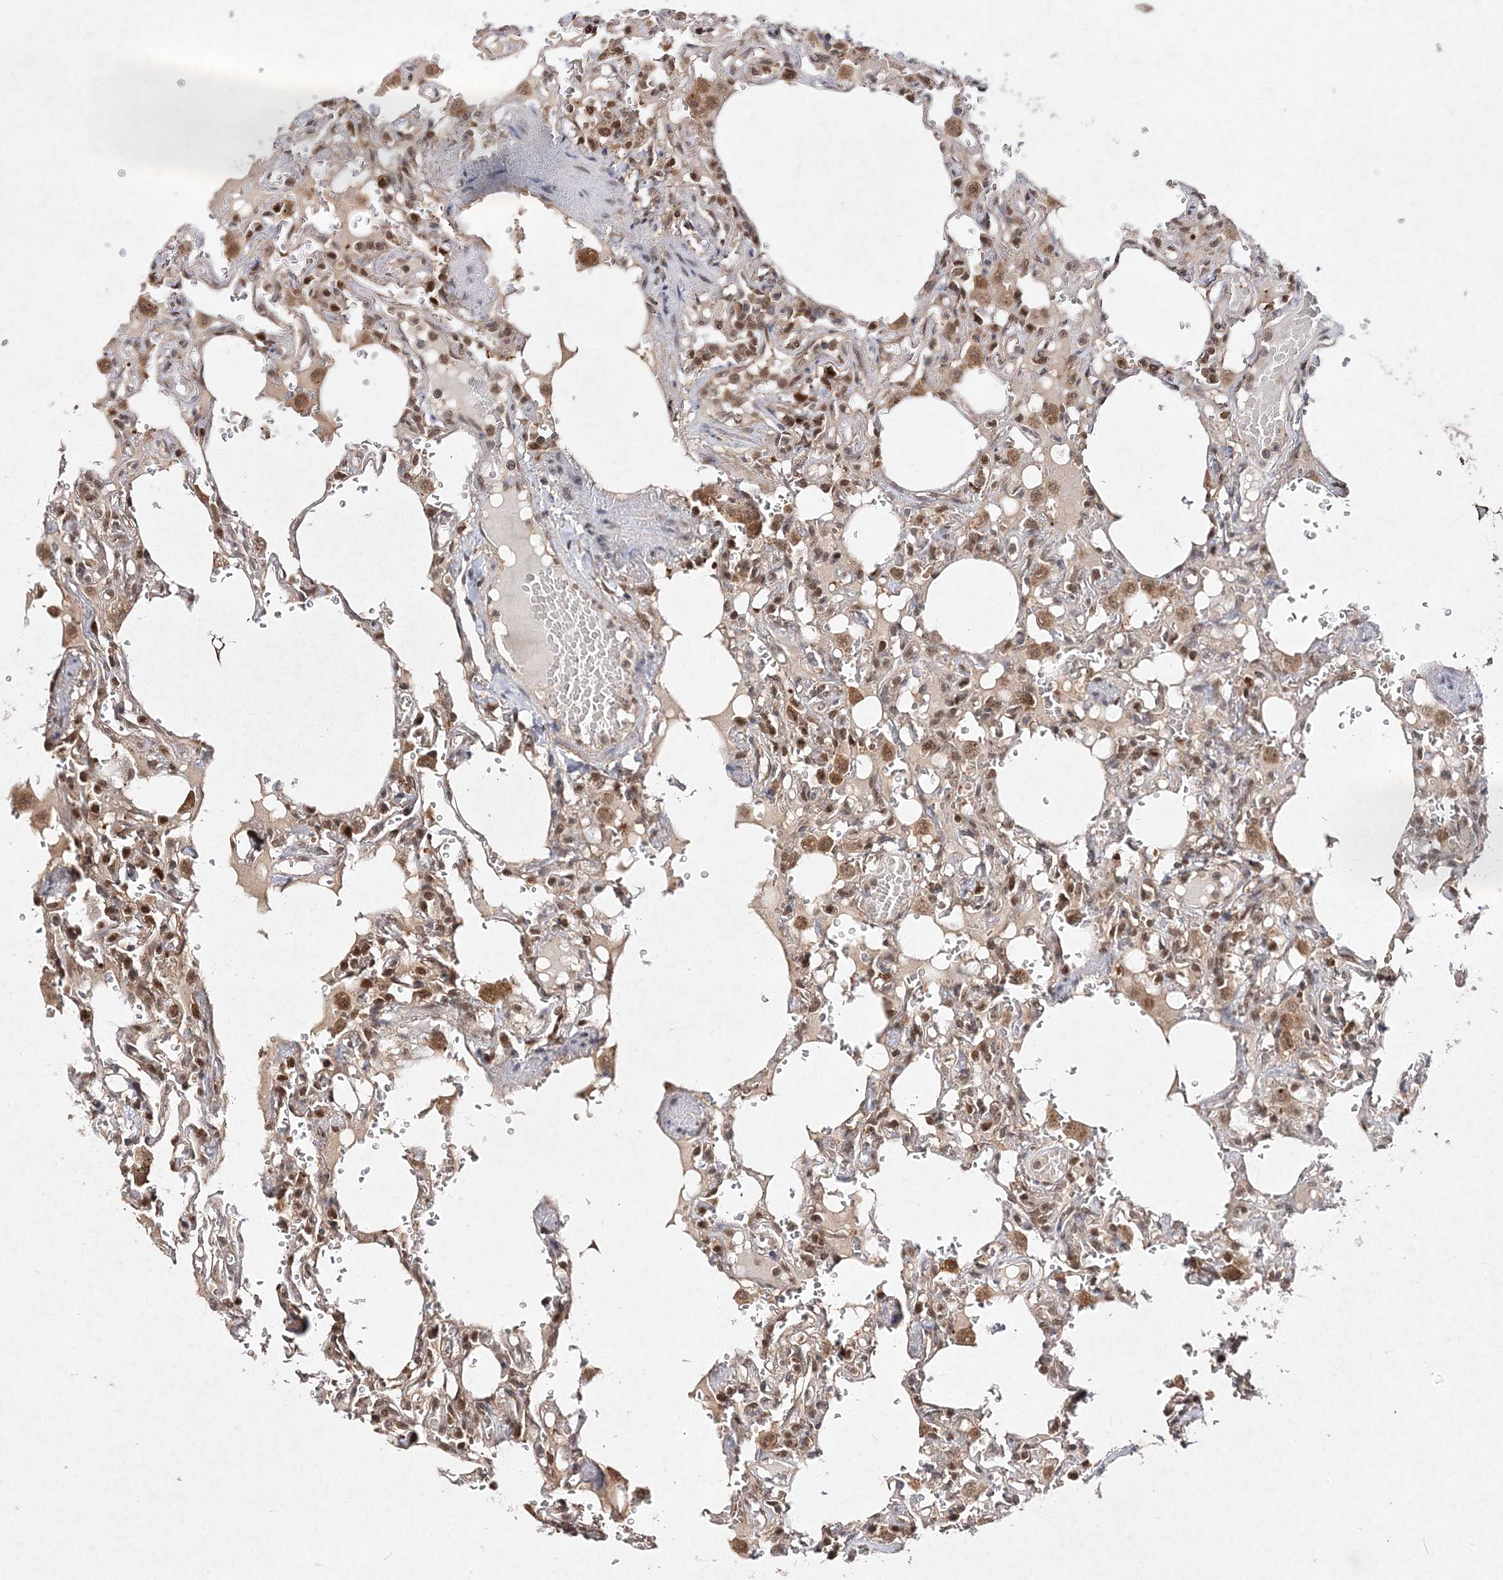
{"staining": {"intensity": "moderate", "quantity": ">75%", "location": "cytoplasmic/membranous,nuclear"}, "tissue": "lung", "cell_type": "Alveolar cells", "image_type": "normal", "snomed": [{"axis": "morphology", "description": "Normal tissue, NOS"}, {"axis": "topography", "description": "Lung"}], "caption": "A high-resolution photomicrograph shows immunohistochemistry (IHC) staining of normal lung, which exhibits moderate cytoplasmic/membranous,nuclear positivity in about >75% of alveolar cells.", "gene": "NIF3L1", "patient": {"sex": "male", "age": 21}}